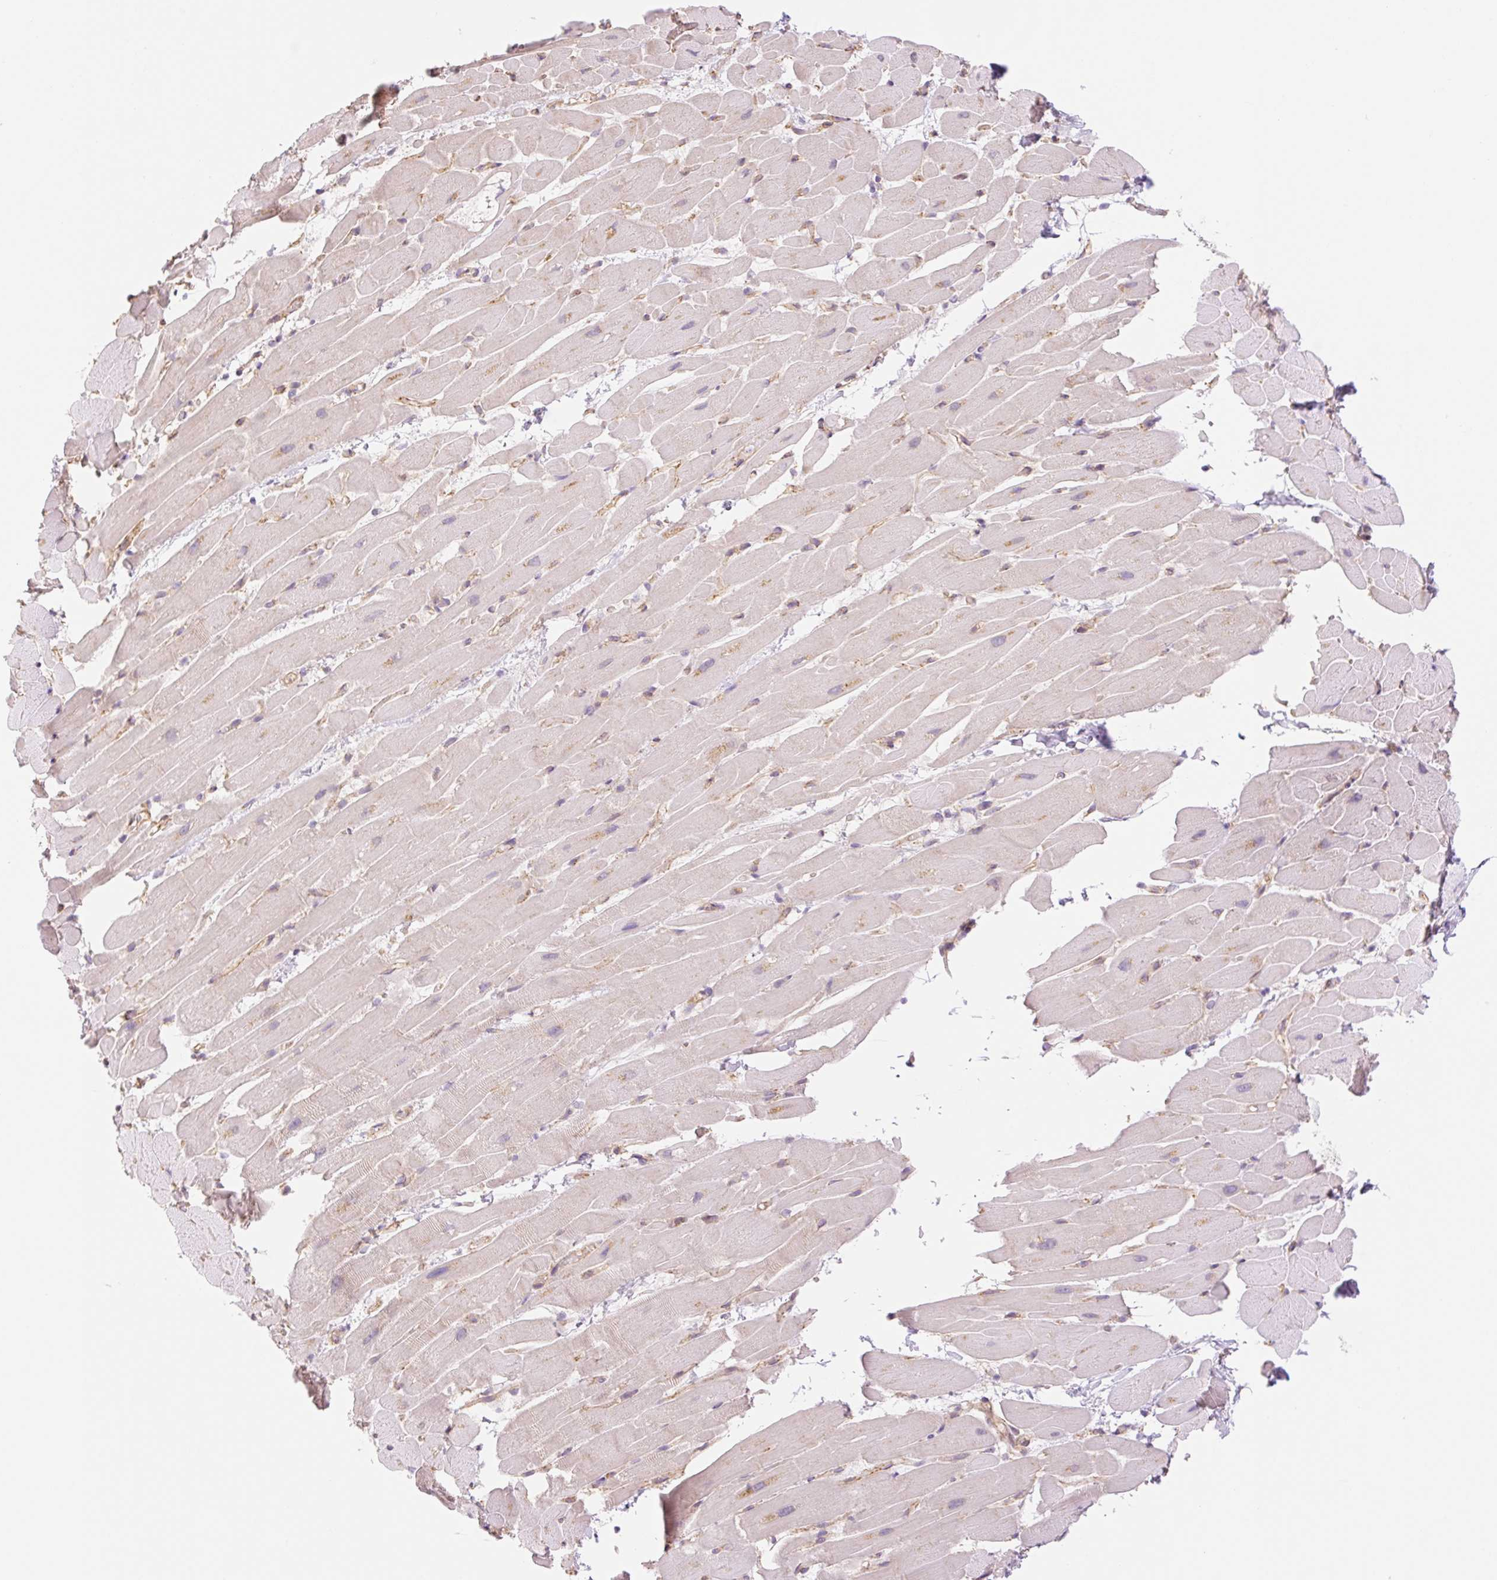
{"staining": {"intensity": "negative", "quantity": "none", "location": "none"}, "tissue": "heart muscle", "cell_type": "Cardiomyocytes", "image_type": "normal", "snomed": [{"axis": "morphology", "description": "Normal tissue, NOS"}, {"axis": "topography", "description": "Heart"}], "caption": "Unremarkable heart muscle was stained to show a protein in brown. There is no significant positivity in cardiomyocytes. (Brightfield microscopy of DAB (3,3'-diaminobenzidine) IHC at high magnification).", "gene": "NLRP5", "patient": {"sex": "male", "age": 37}}